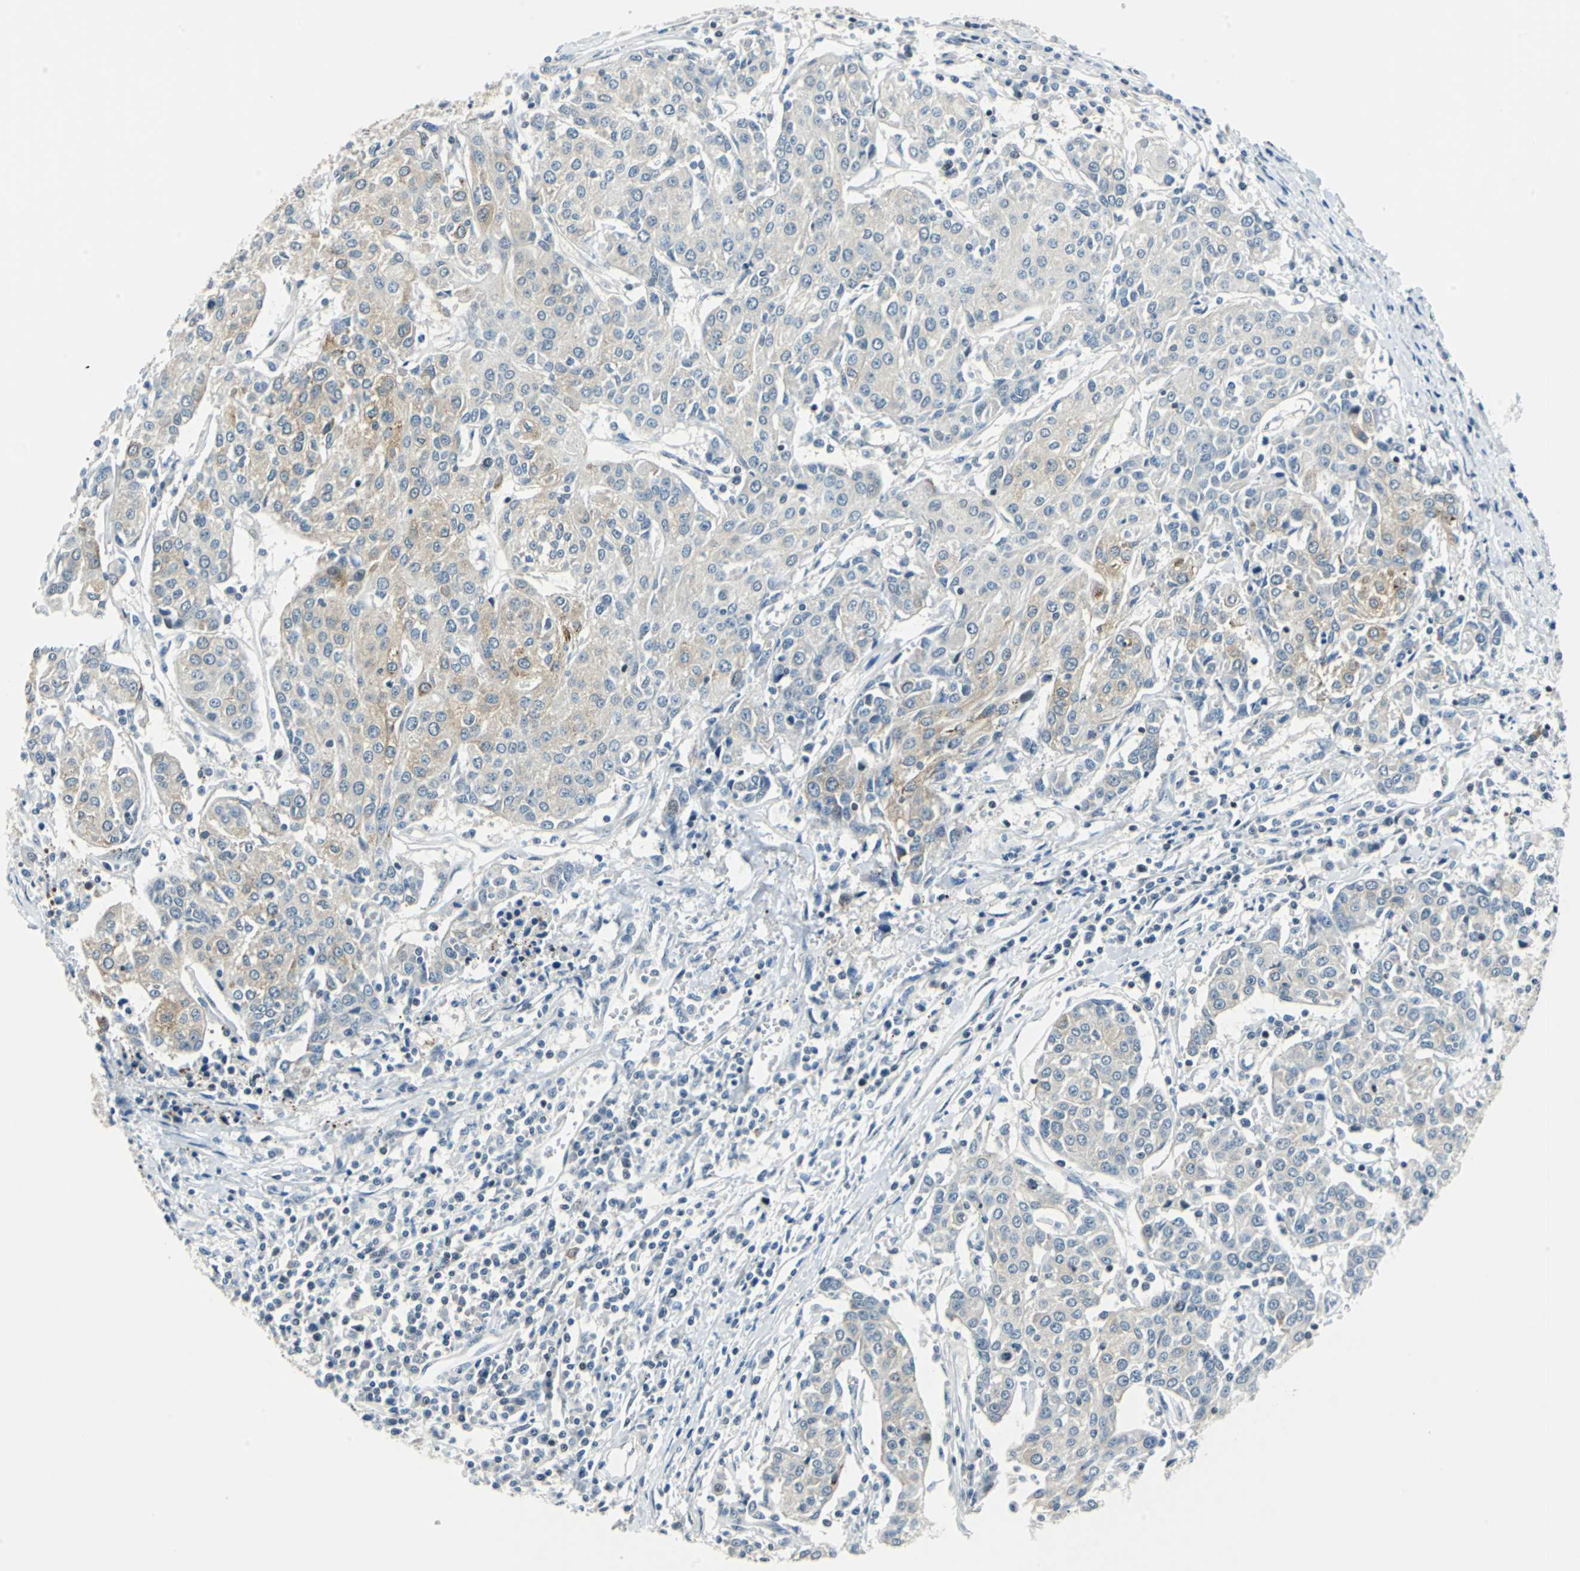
{"staining": {"intensity": "weak", "quantity": "25%-75%", "location": "cytoplasmic/membranous"}, "tissue": "urothelial cancer", "cell_type": "Tumor cells", "image_type": "cancer", "snomed": [{"axis": "morphology", "description": "Urothelial carcinoma, High grade"}, {"axis": "topography", "description": "Urinary bladder"}], "caption": "Protein expression analysis of urothelial cancer reveals weak cytoplasmic/membranous staining in approximately 25%-75% of tumor cells. (DAB = brown stain, brightfield microscopy at high magnification).", "gene": "HCFC2", "patient": {"sex": "female", "age": 85}}